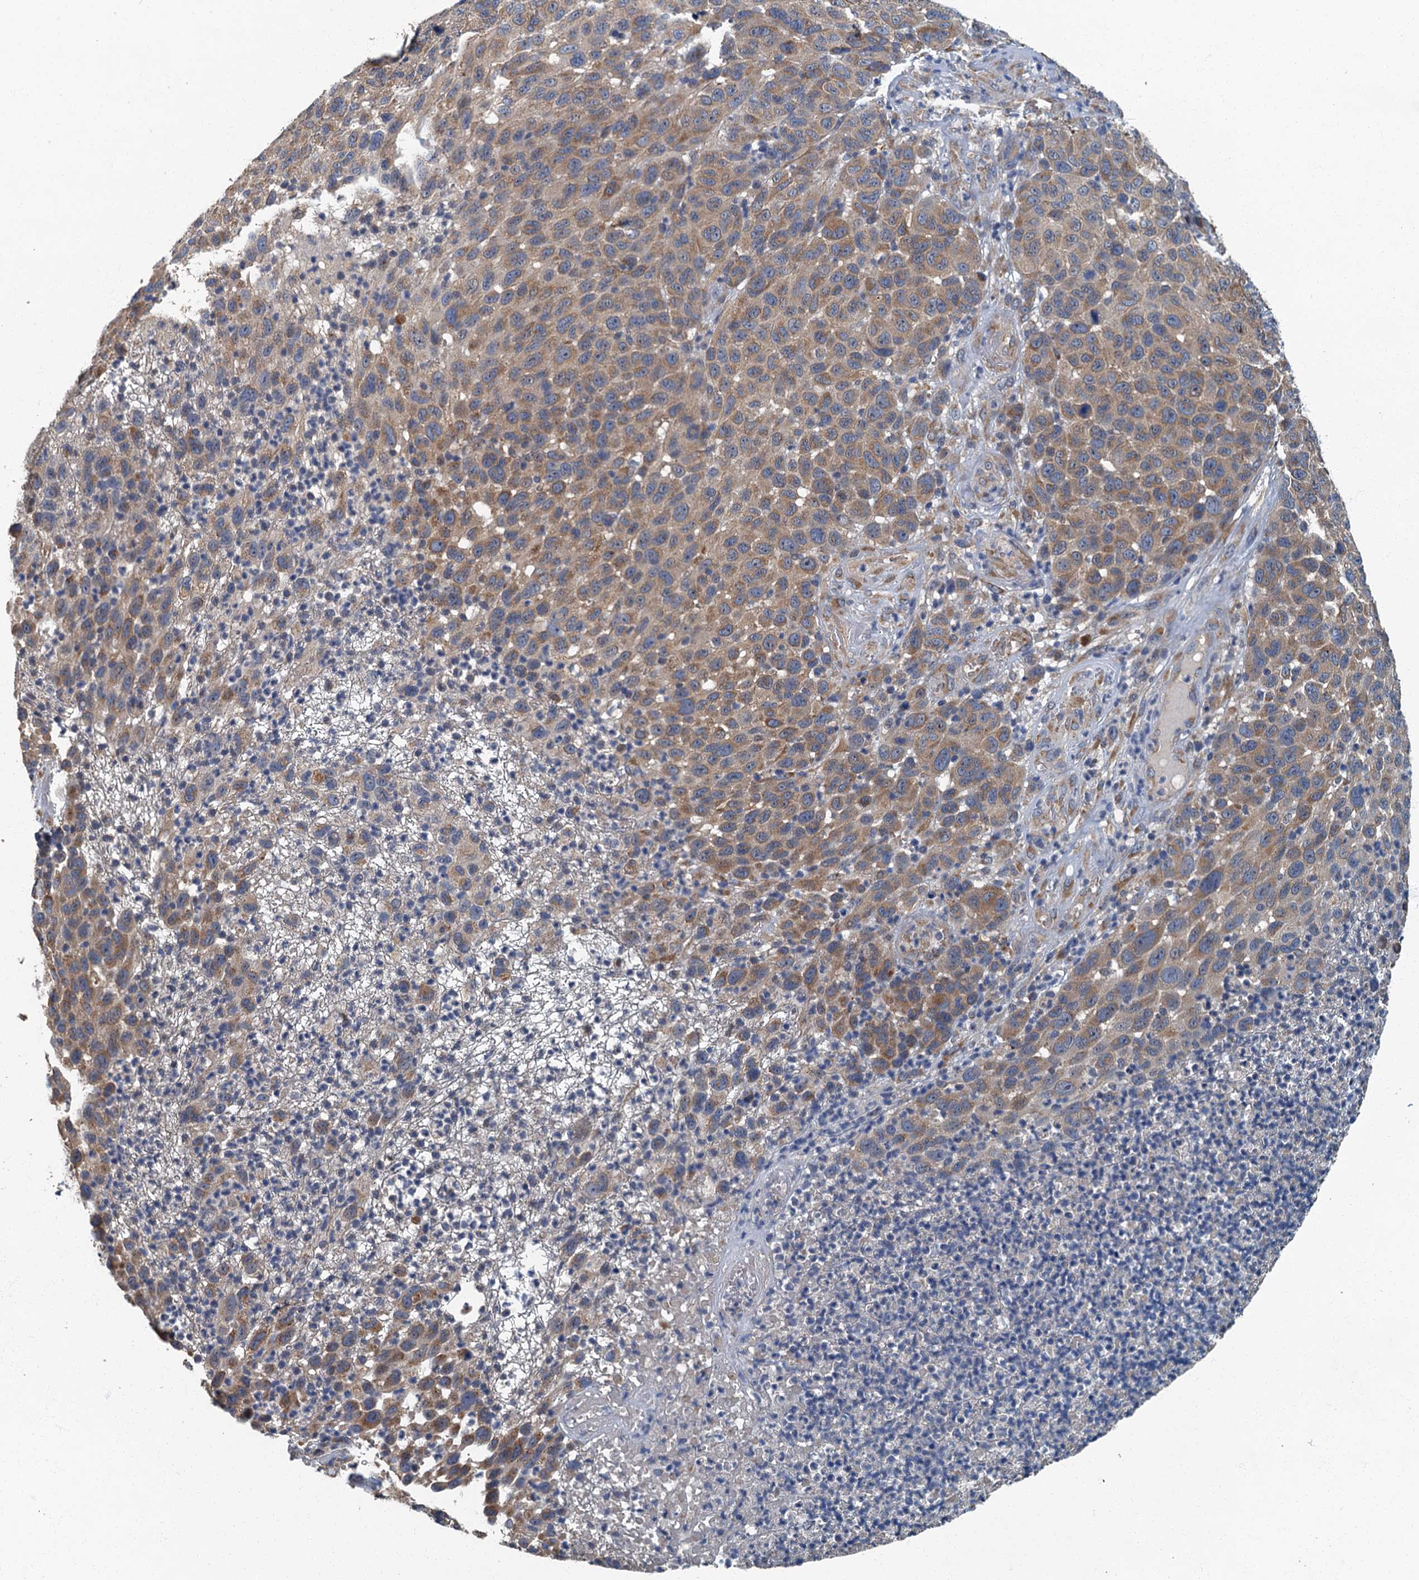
{"staining": {"intensity": "moderate", "quantity": "25%-75%", "location": "cytoplasmic/membranous"}, "tissue": "melanoma", "cell_type": "Tumor cells", "image_type": "cancer", "snomed": [{"axis": "morphology", "description": "Malignant melanoma, NOS"}, {"axis": "topography", "description": "Skin"}], "caption": "Brown immunohistochemical staining in malignant melanoma exhibits moderate cytoplasmic/membranous expression in approximately 25%-75% of tumor cells.", "gene": "DDX49", "patient": {"sex": "male", "age": 49}}